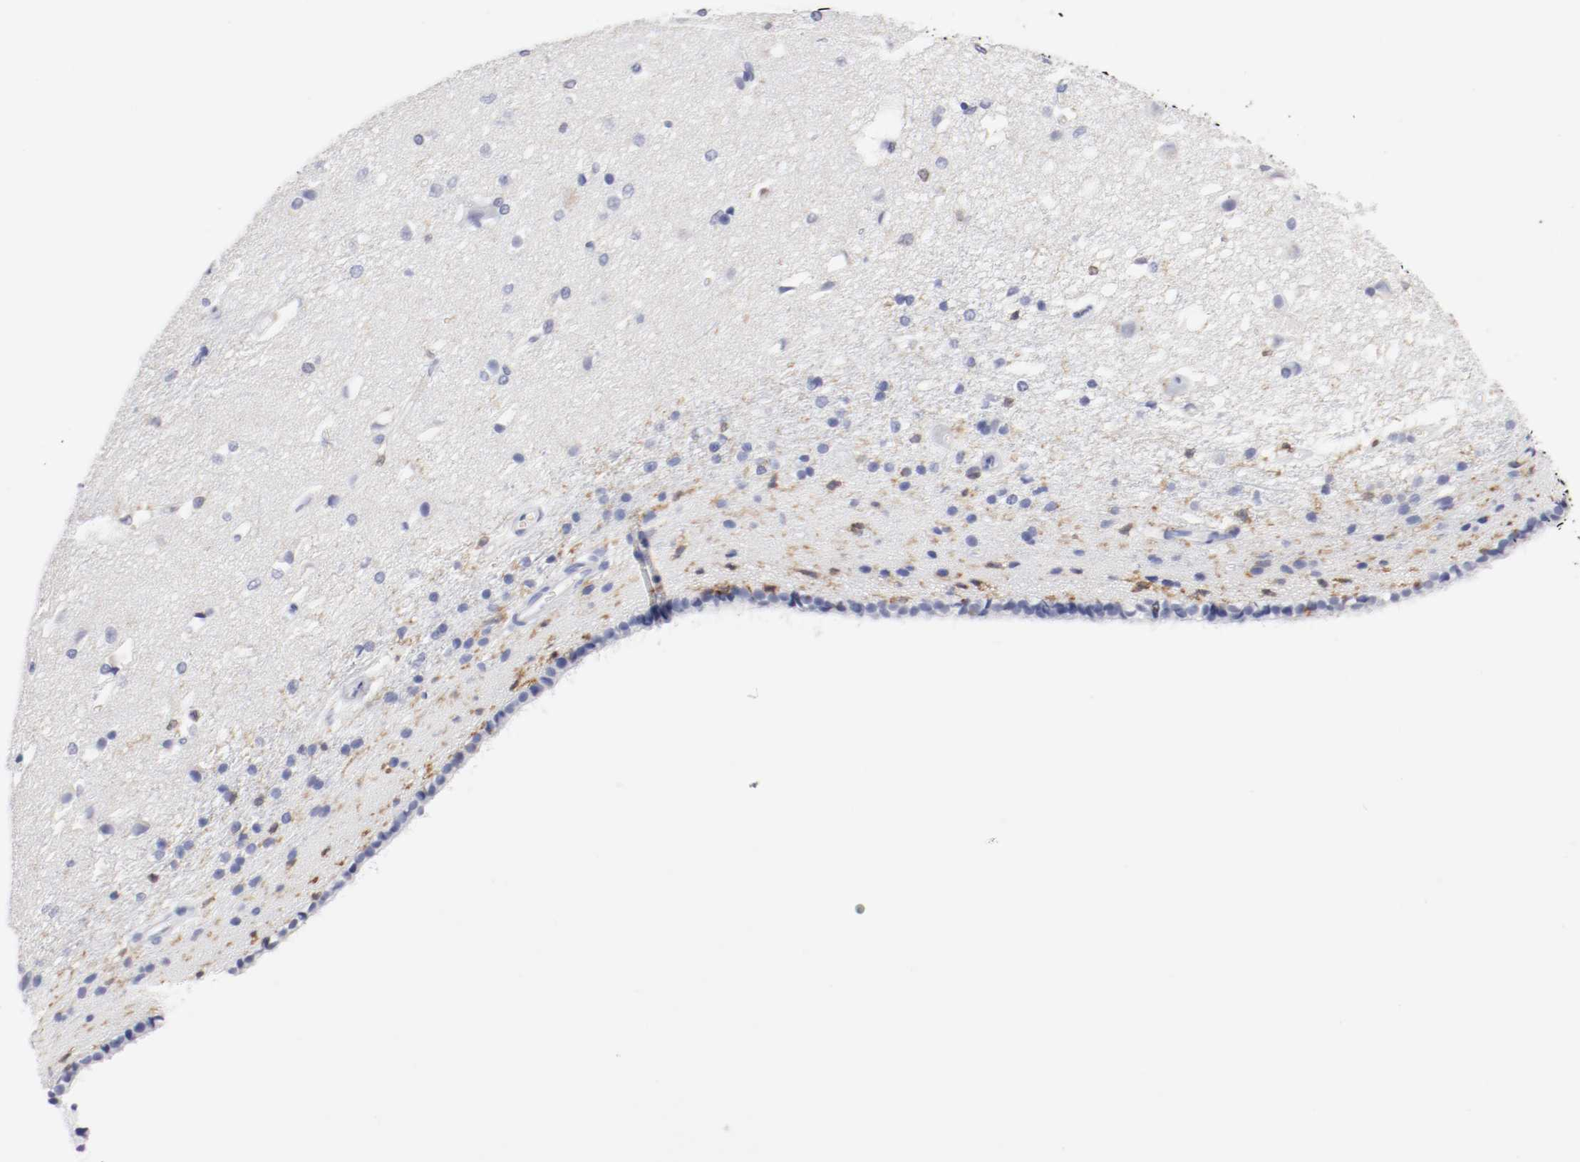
{"staining": {"intensity": "moderate", "quantity": "<25%", "location": "cytoplasmic/membranous"}, "tissue": "caudate", "cell_type": "Glial cells", "image_type": "normal", "snomed": [{"axis": "morphology", "description": "Normal tissue, NOS"}, {"axis": "topography", "description": "Lateral ventricle wall"}], "caption": "Immunohistochemistry (IHC) (DAB (3,3'-diaminobenzidine)) staining of unremarkable caudate shows moderate cytoplasmic/membranous protein positivity in about <25% of glial cells. The protein of interest is shown in brown color, while the nuclei are stained blue.", "gene": "ITGAX", "patient": {"sex": "female", "age": 19}}